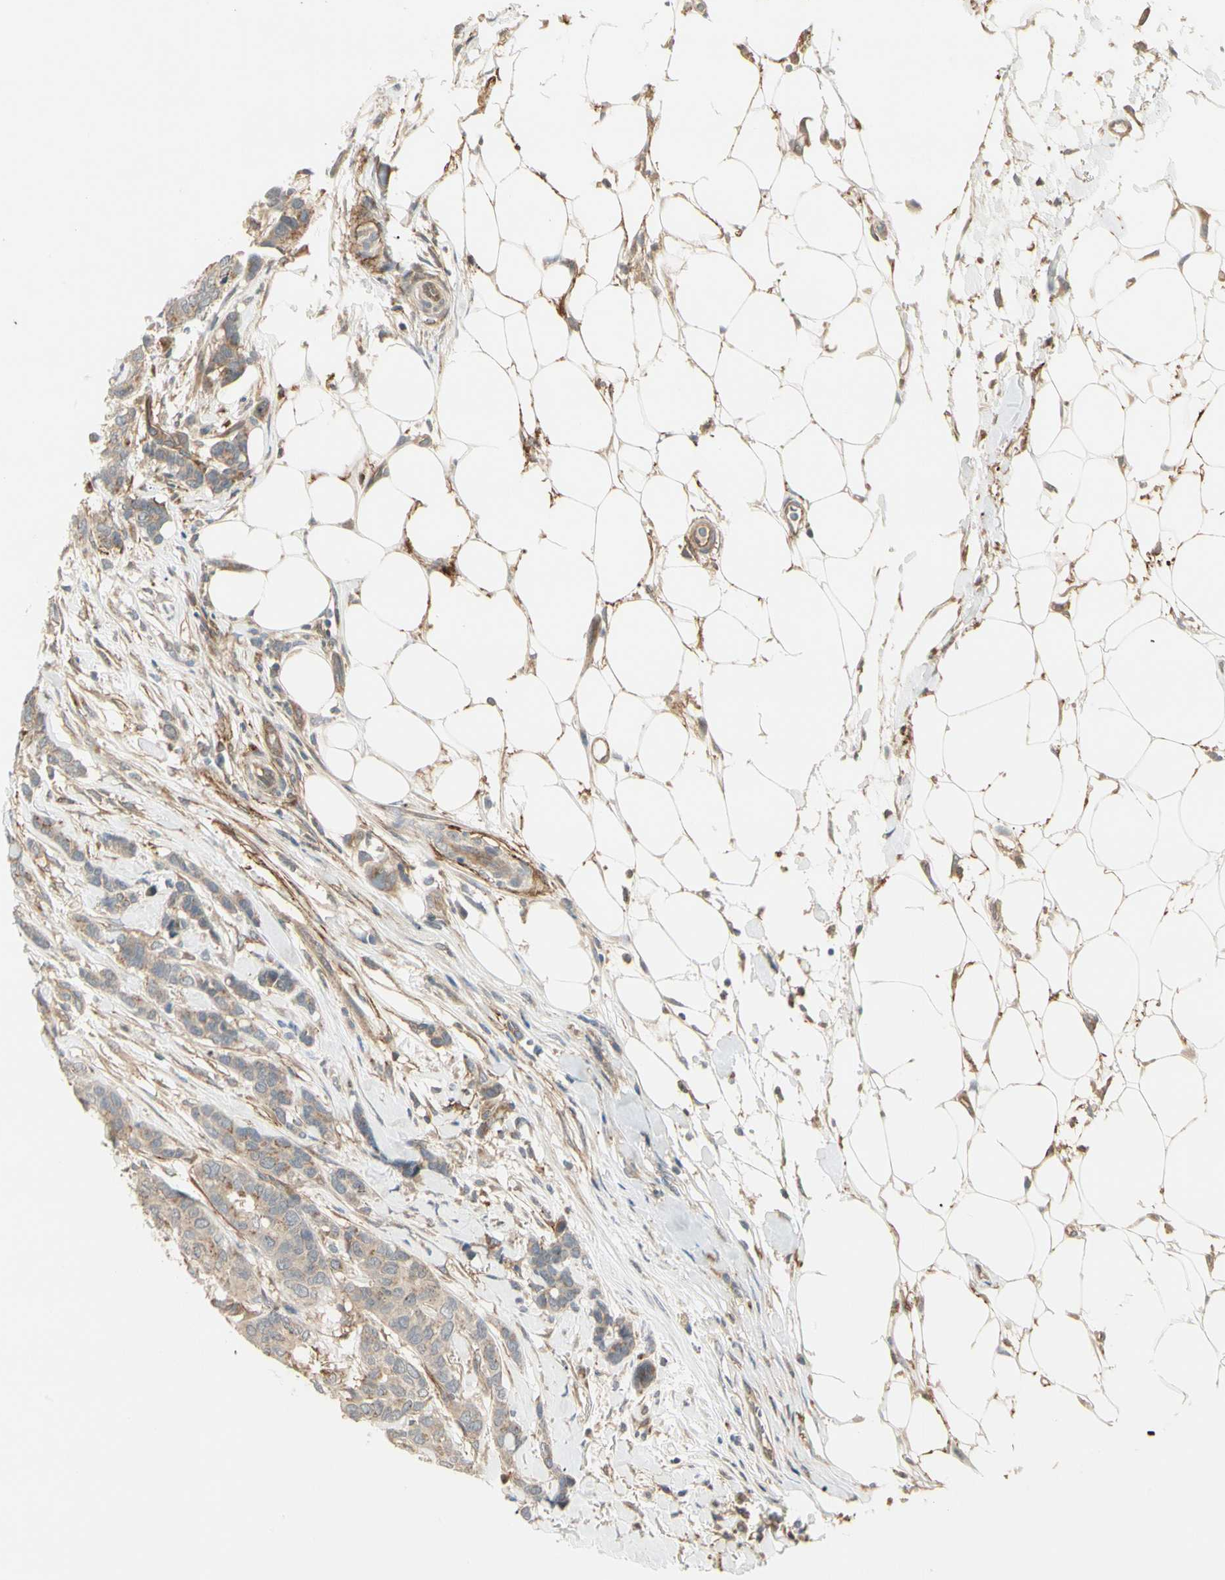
{"staining": {"intensity": "moderate", "quantity": ">75%", "location": "cytoplasmic/membranous"}, "tissue": "breast cancer", "cell_type": "Tumor cells", "image_type": "cancer", "snomed": [{"axis": "morphology", "description": "Duct carcinoma"}, {"axis": "topography", "description": "Breast"}], "caption": "This image exhibits IHC staining of breast cancer, with medium moderate cytoplasmic/membranous positivity in about >75% of tumor cells.", "gene": "F2R", "patient": {"sex": "female", "age": 87}}